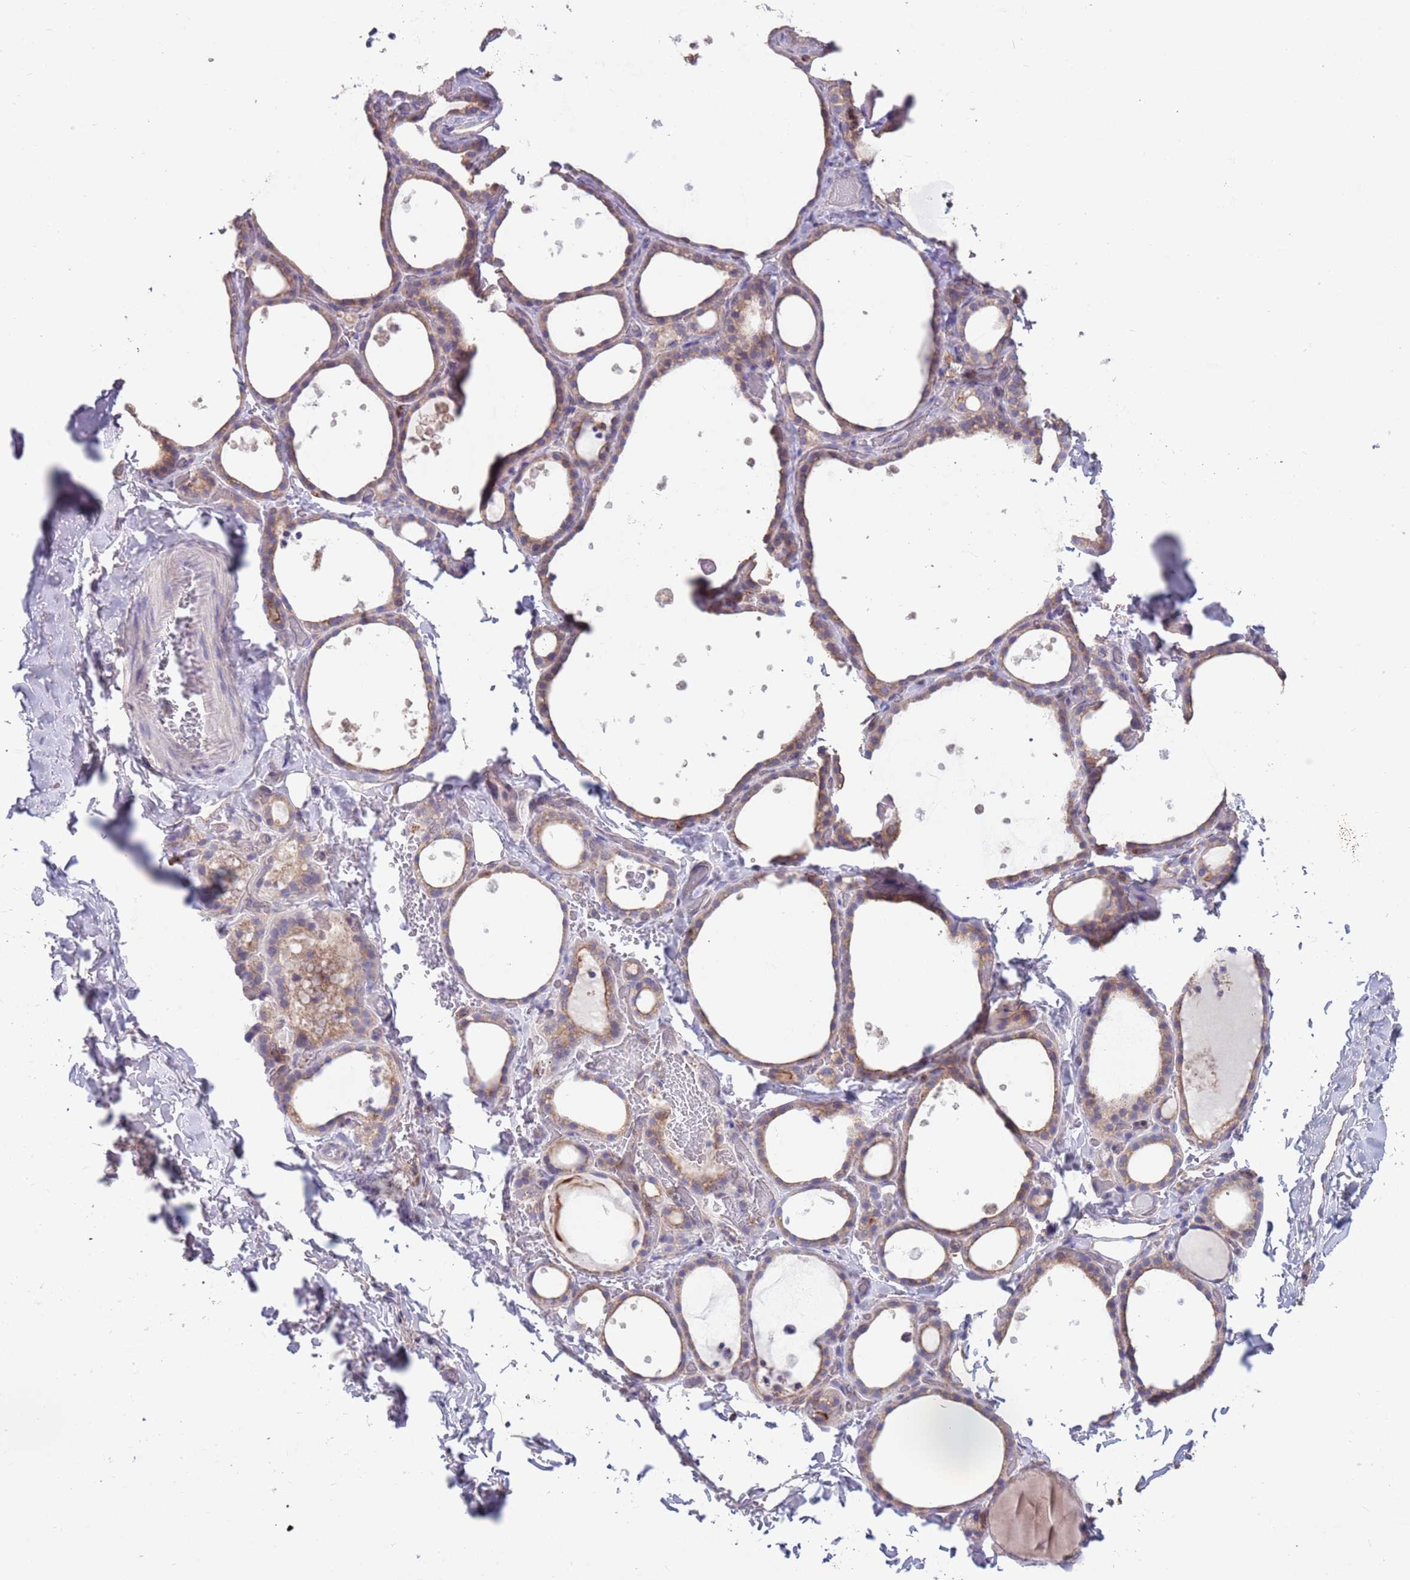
{"staining": {"intensity": "moderate", "quantity": ">75%", "location": "cytoplasmic/membranous"}, "tissue": "thyroid gland", "cell_type": "Glandular cells", "image_type": "normal", "snomed": [{"axis": "morphology", "description": "Normal tissue, NOS"}, {"axis": "topography", "description": "Thyroid gland"}], "caption": "A photomicrograph of human thyroid gland stained for a protein demonstrates moderate cytoplasmic/membranous brown staining in glandular cells. (DAB (3,3'-diaminobenzidine) IHC, brown staining for protein, blue staining for nuclei).", "gene": "DDT", "patient": {"sex": "female", "age": 44}}